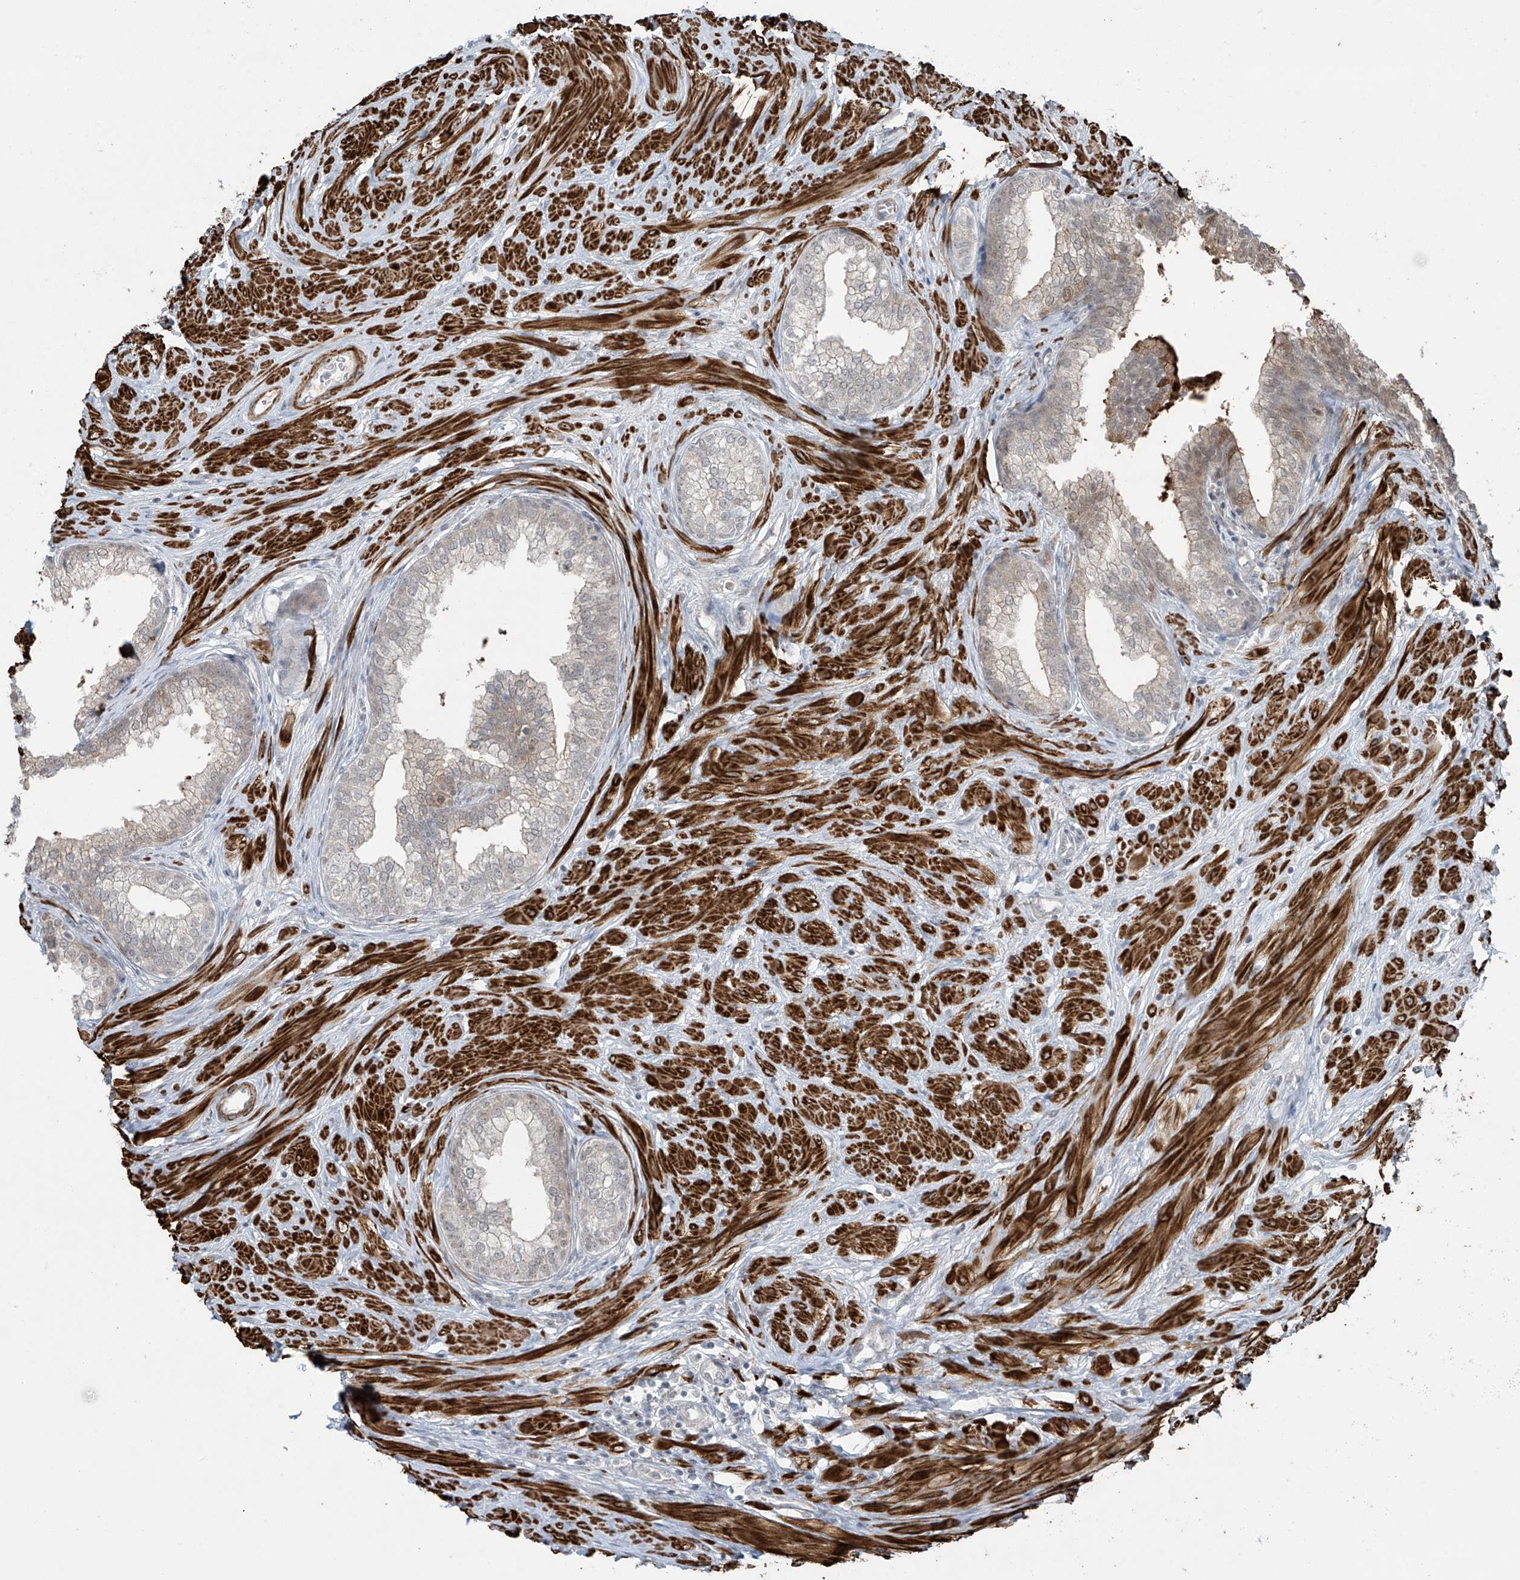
{"staining": {"intensity": "moderate", "quantity": "<25%", "location": "cytoplasmic/membranous,nuclear"}, "tissue": "prostate", "cell_type": "Glandular cells", "image_type": "normal", "snomed": [{"axis": "morphology", "description": "Normal tissue, NOS"}, {"axis": "morphology", "description": "Urothelial carcinoma, Low grade"}, {"axis": "topography", "description": "Urinary bladder"}, {"axis": "topography", "description": "Prostate"}], "caption": "Prostate stained for a protein (brown) exhibits moderate cytoplasmic/membranous,nuclear positive expression in approximately <25% of glandular cells.", "gene": "RASGEF1A", "patient": {"sex": "male", "age": 60}}